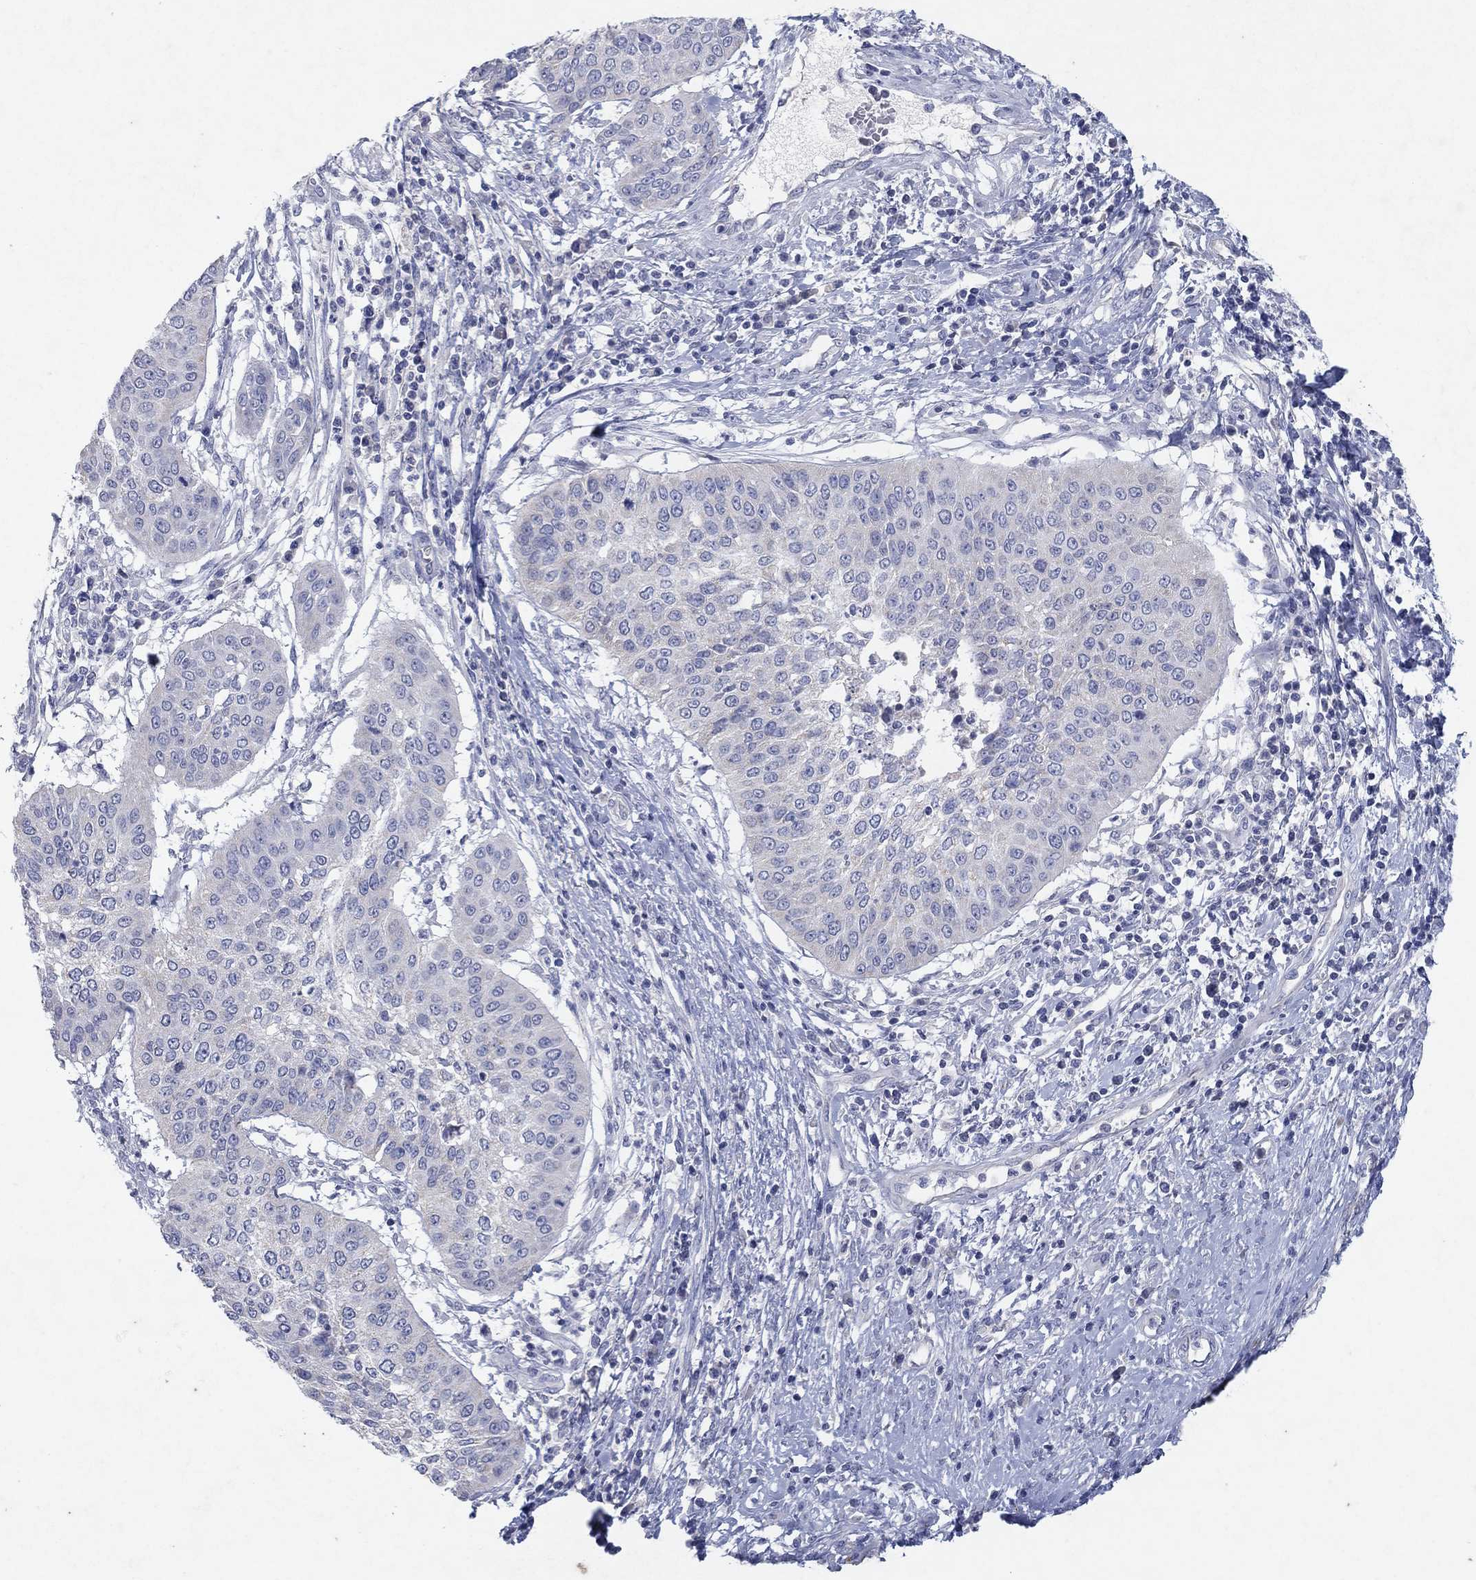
{"staining": {"intensity": "negative", "quantity": "none", "location": "none"}, "tissue": "cervical cancer", "cell_type": "Tumor cells", "image_type": "cancer", "snomed": [{"axis": "morphology", "description": "Normal tissue, NOS"}, {"axis": "morphology", "description": "Squamous cell carcinoma, NOS"}, {"axis": "topography", "description": "Cervix"}], "caption": "Tumor cells are negative for protein expression in human squamous cell carcinoma (cervical).", "gene": "KRT40", "patient": {"sex": "female", "age": 39}}